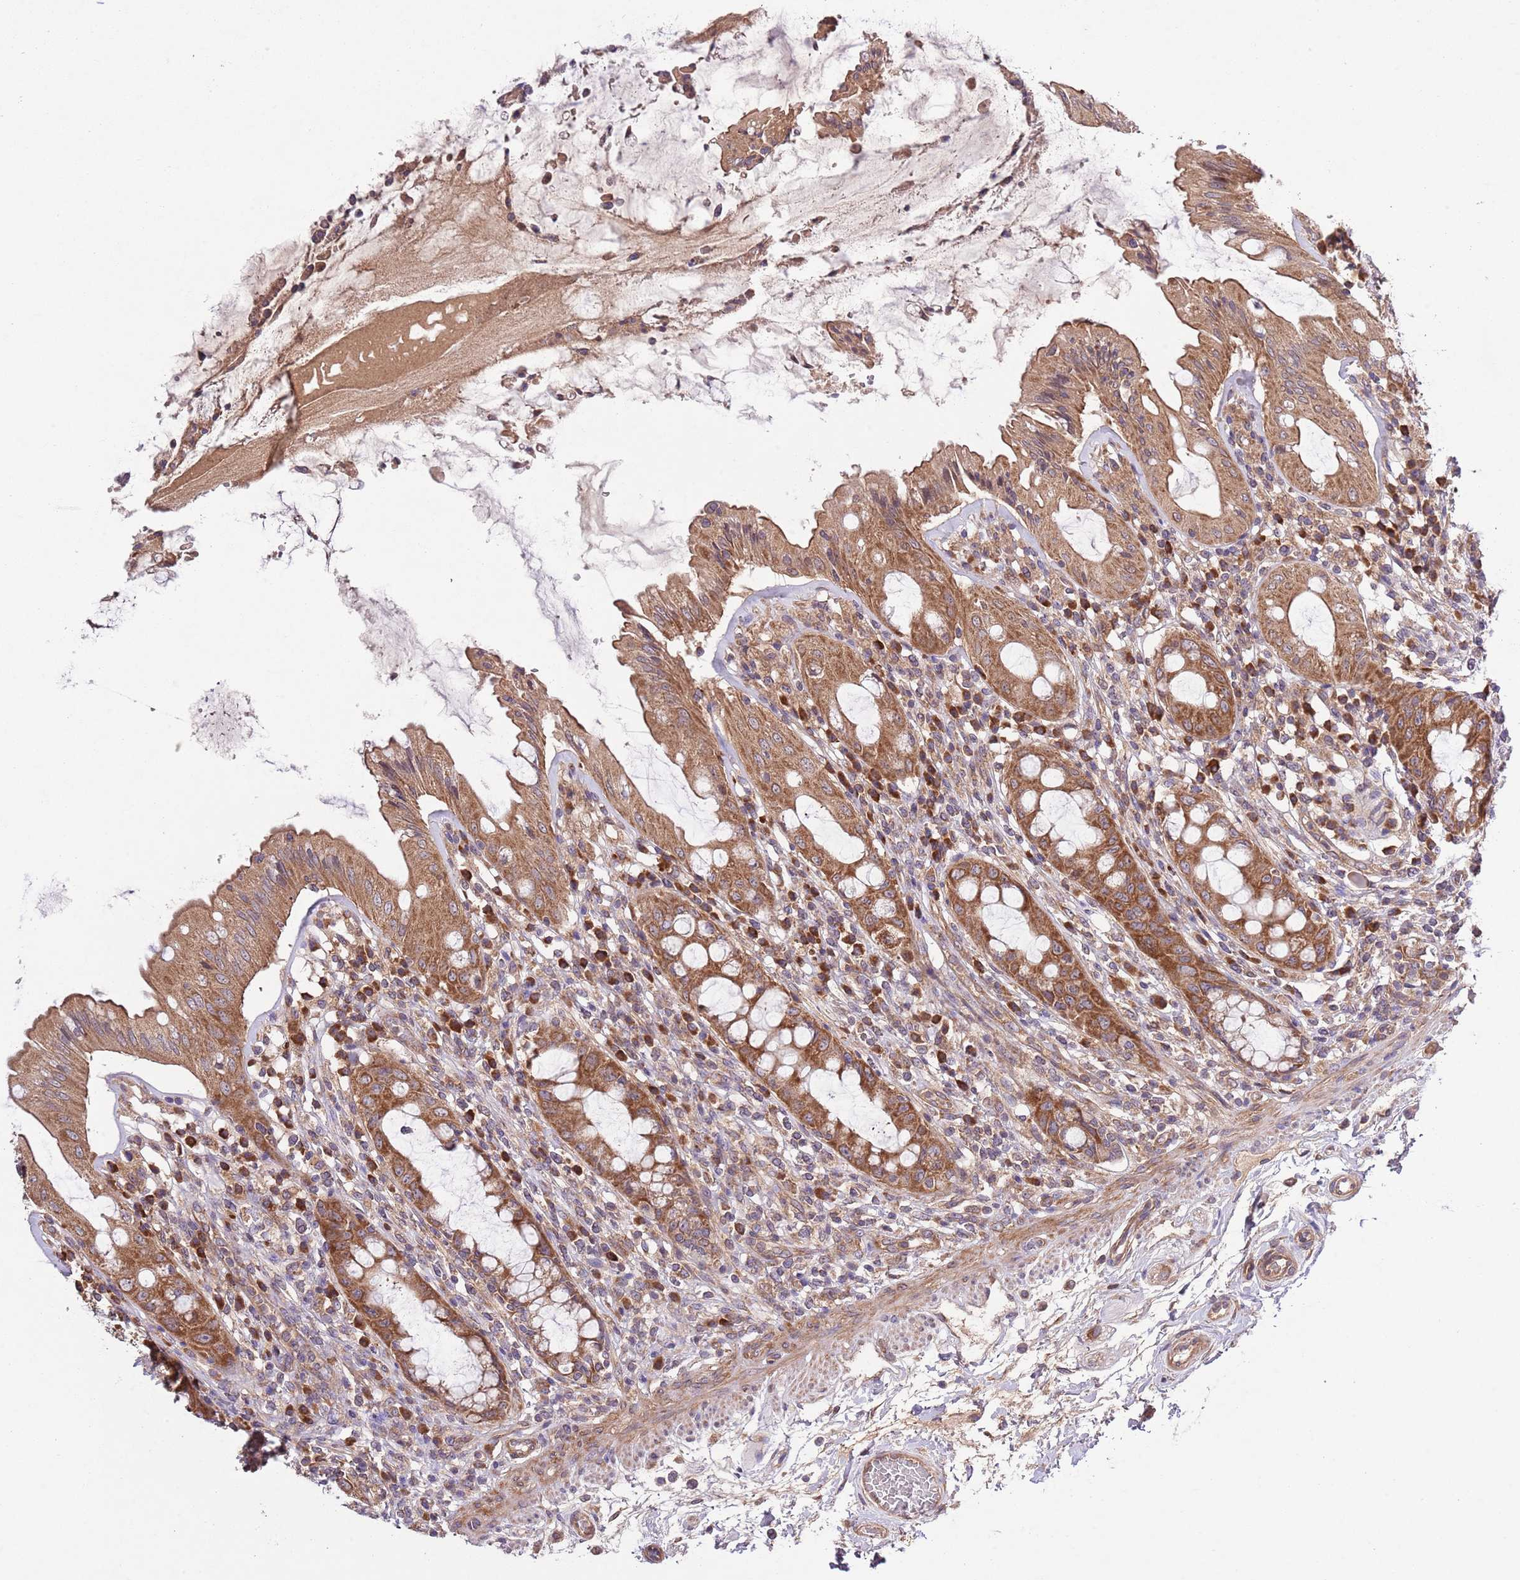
{"staining": {"intensity": "strong", "quantity": ">75%", "location": "cytoplasmic/membranous"}, "tissue": "rectum", "cell_type": "Glandular cells", "image_type": "normal", "snomed": [{"axis": "morphology", "description": "Normal tissue, NOS"}, {"axis": "topography", "description": "Rectum"}], "caption": "Protein expression analysis of normal human rectum reveals strong cytoplasmic/membranous expression in approximately >75% of glandular cells. (brown staining indicates protein expression, while blue staining denotes nuclei).", "gene": "MFNG", "patient": {"sex": "female", "age": 57}}